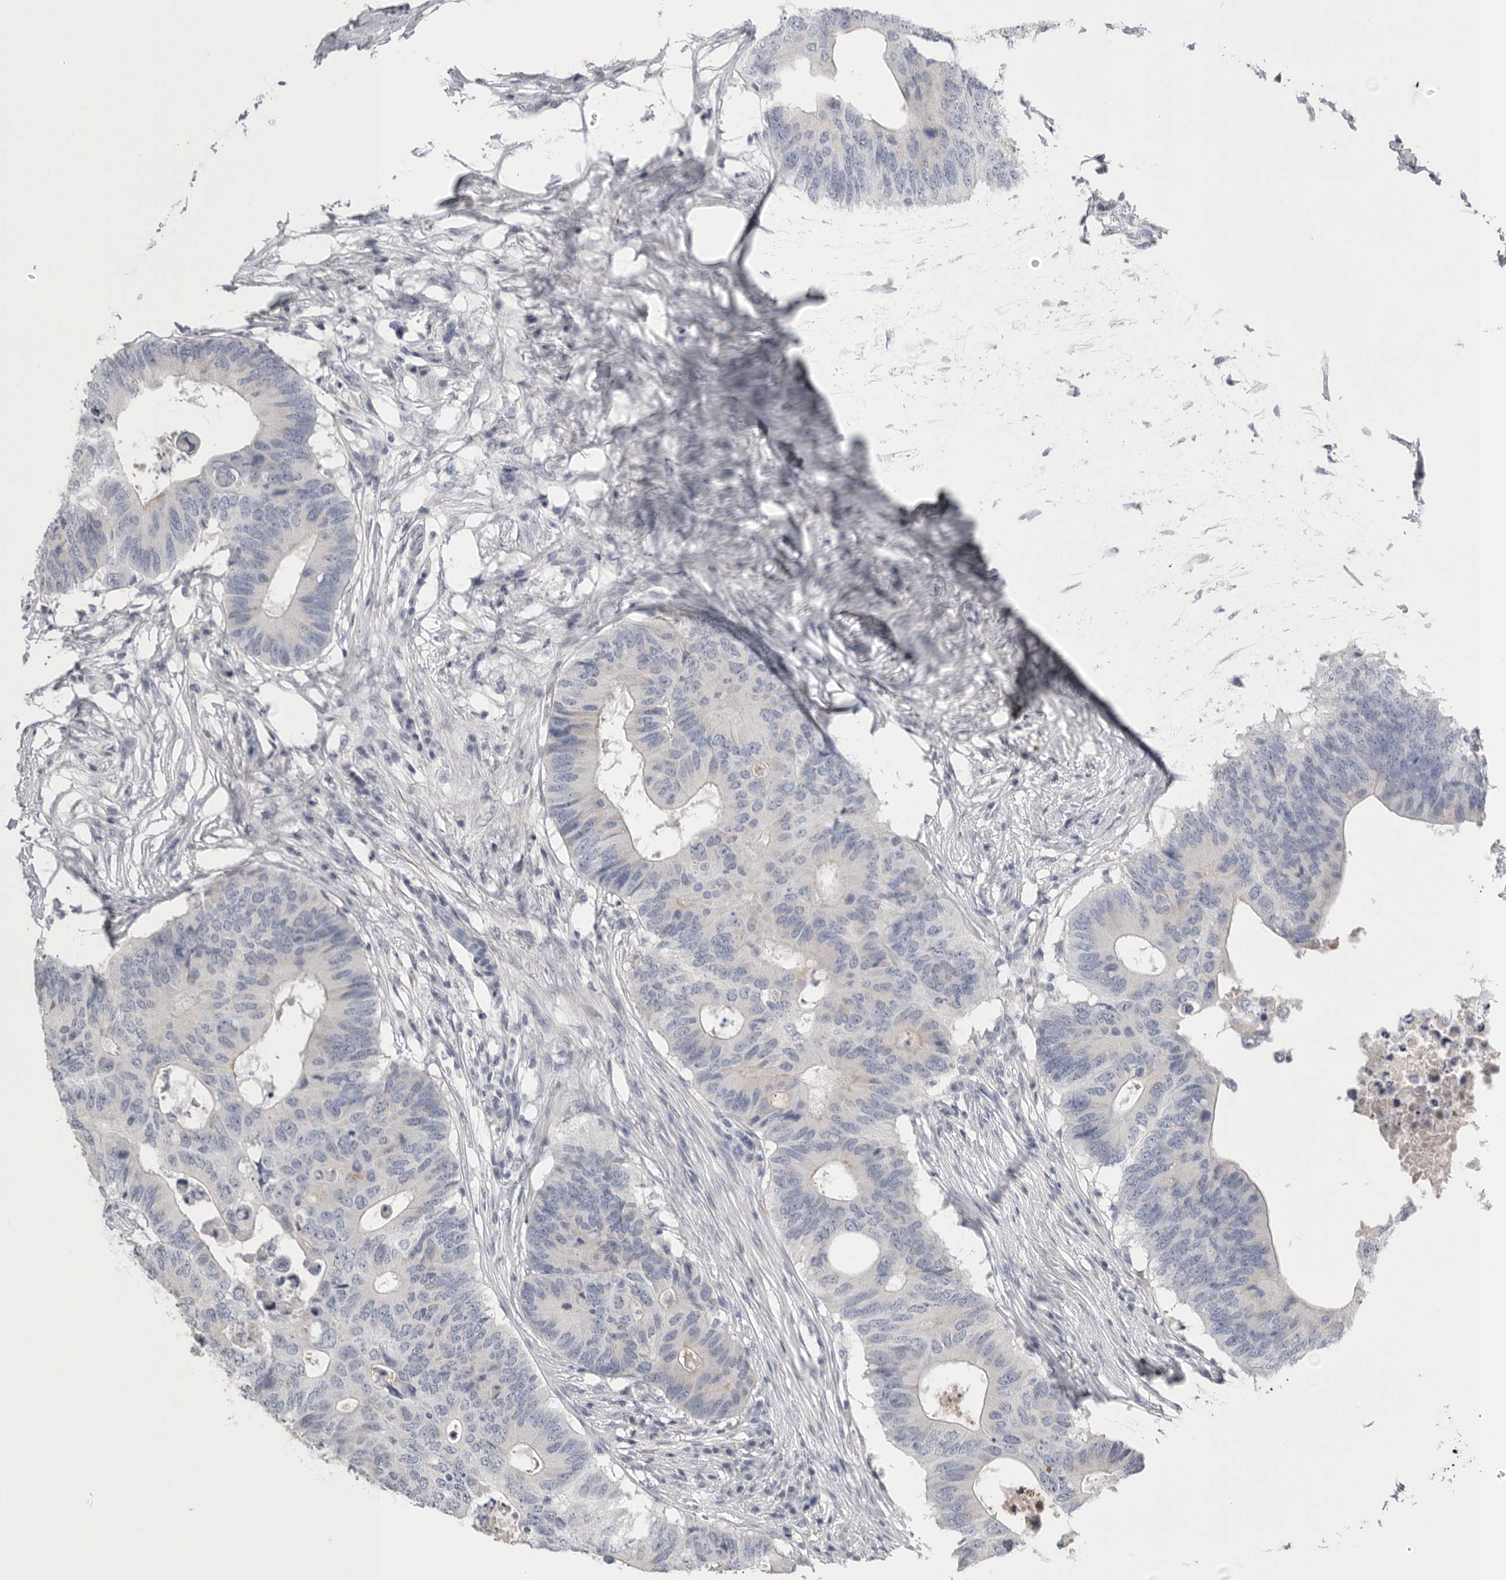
{"staining": {"intensity": "negative", "quantity": "none", "location": "none"}, "tissue": "colorectal cancer", "cell_type": "Tumor cells", "image_type": "cancer", "snomed": [{"axis": "morphology", "description": "Adenocarcinoma, NOS"}, {"axis": "topography", "description": "Colon"}], "caption": "The immunohistochemistry (IHC) histopathology image has no significant staining in tumor cells of colorectal cancer (adenocarcinoma) tissue.", "gene": "TIMP1", "patient": {"sex": "male", "age": 71}}